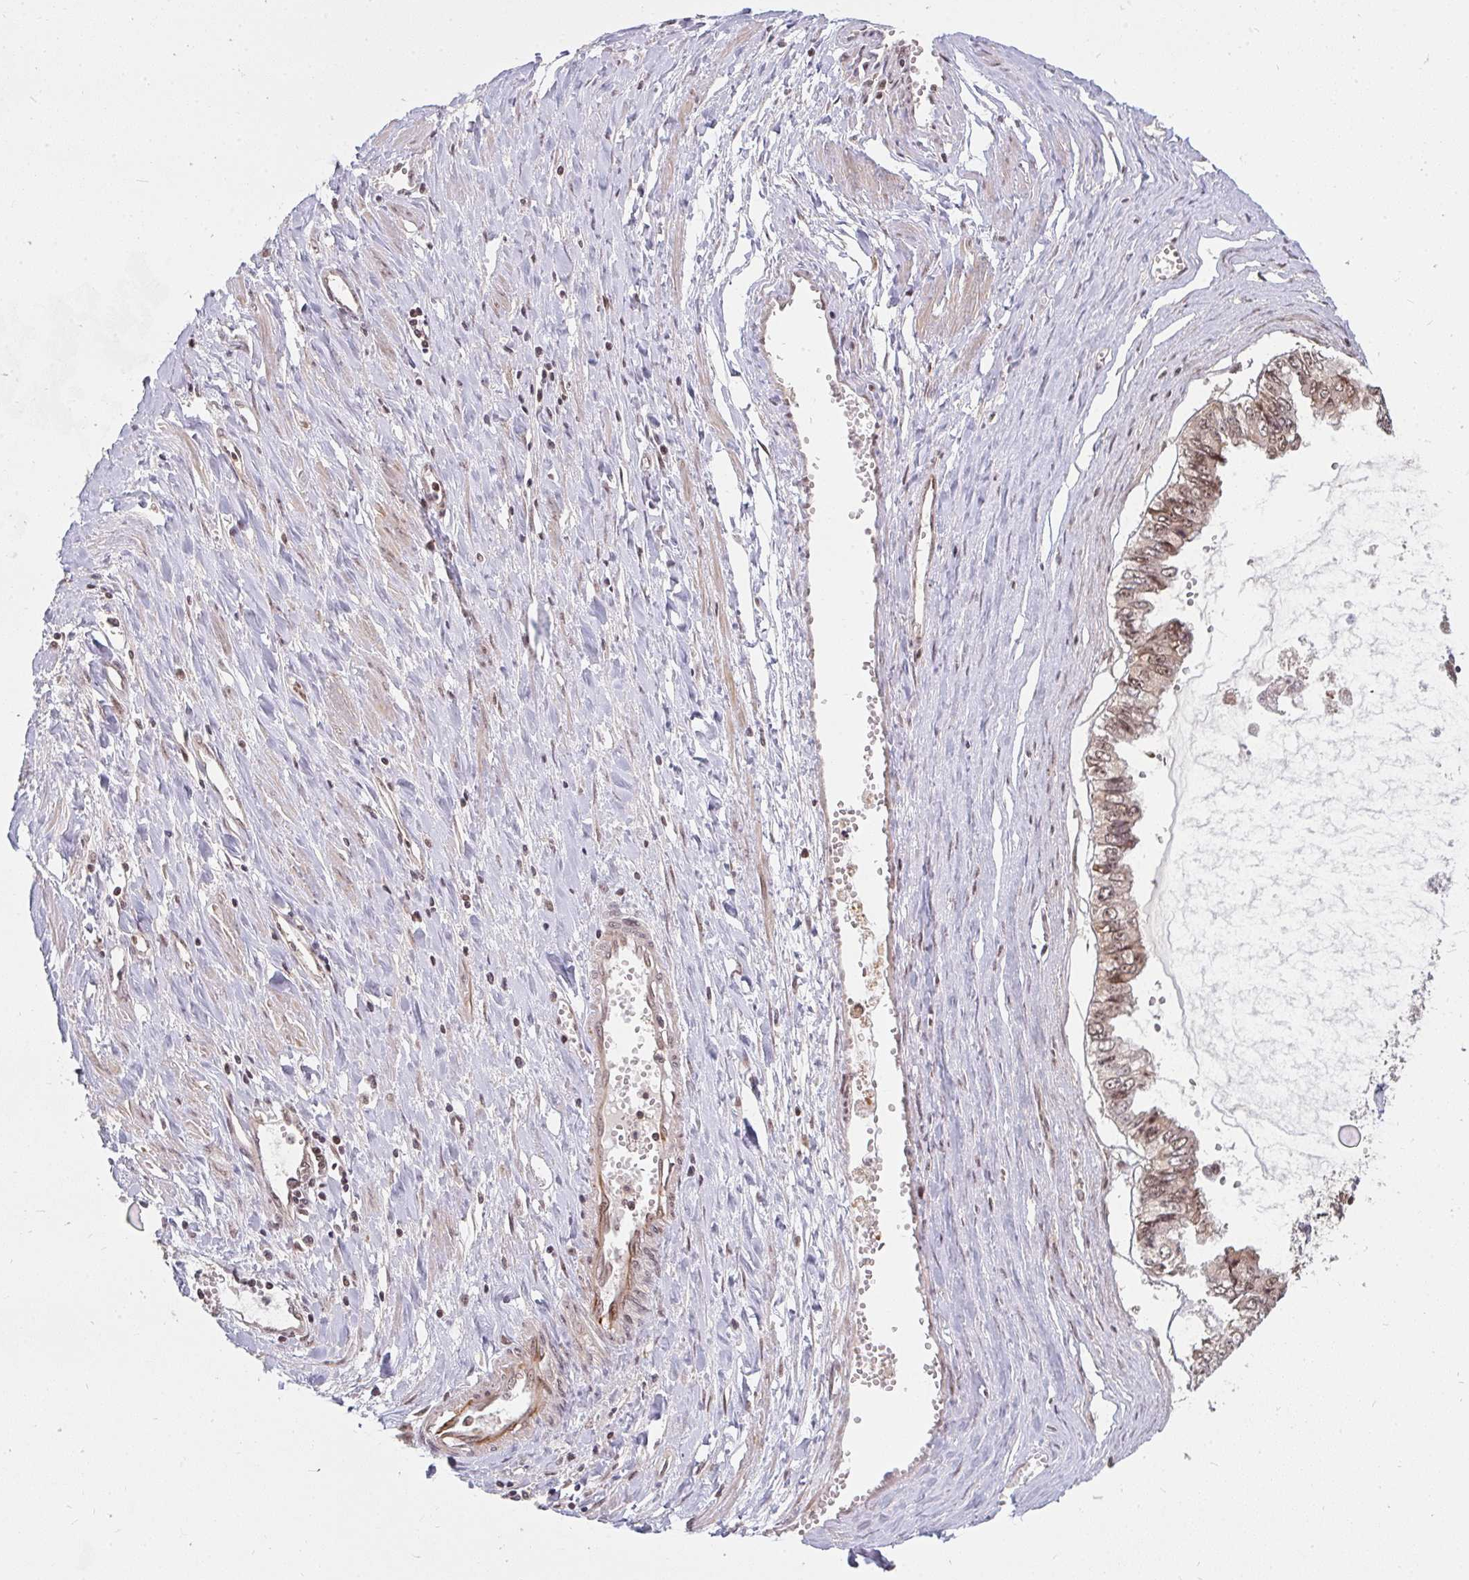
{"staining": {"intensity": "moderate", "quantity": ">75%", "location": "cytoplasmic/membranous,nuclear"}, "tissue": "ovarian cancer", "cell_type": "Tumor cells", "image_type": "cancer", "snomed": [{"axis": "morphology", "description": "Cystadenocarcinoma, mucinous, NOS"}, {"axis": "topography", "description": "Ovary"}], "caption": "Immunohistochemistry (DAB) staining of ovarian cancer reveals moderate cytoplasmic/membranous and nuclear protein expression in about >75% of tumor cells.", "gene": "GTF3C6", "patient": {"sex": "female", "age": 72}}